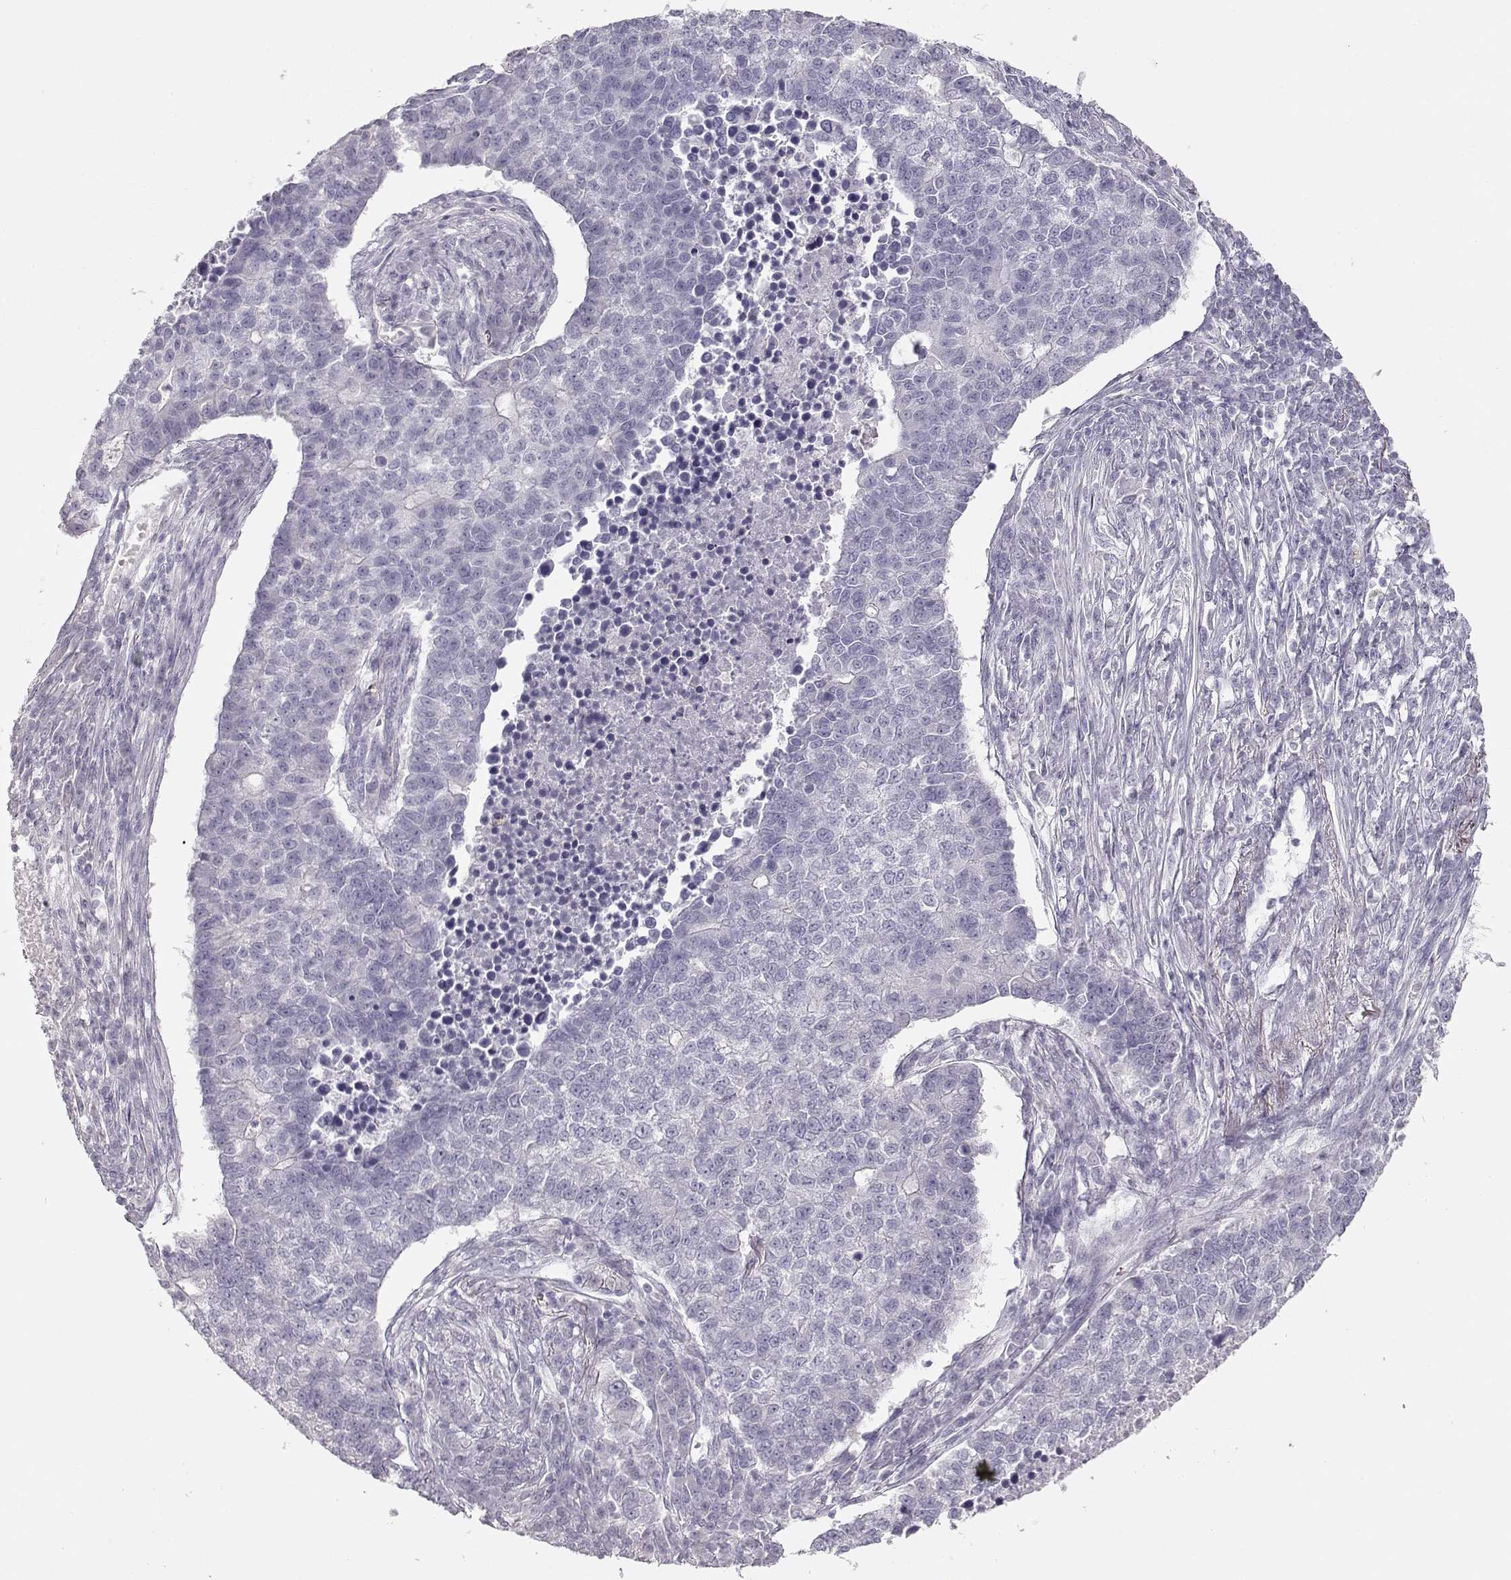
{"staining": {"intensity": "negative", "quantity": "none", "location": "none"}, "tissue": "lung cancer", "cell_type": "Tumor cells", "image_type": "cancer", "snomed": [{"axis": "morphology", "description": "Adenocarcinoma, NOS"}, {"axis": "topography", "description": "Lung"}], "caption": "An IHC histopathology image of lung cancer (adenocarcinoma) is shown. There is no staining in tumor cells of lung cancer (adenocarcinoma). (Stains: DAB (3,3'-diaminobenzidine) immunohistochemistry (IHC) with hematoxylin counter stain, Microscopy: brightfield microscopy at high magnification).", "gene": "LEPR", "patient": {"sex": "male", "age": 57}}